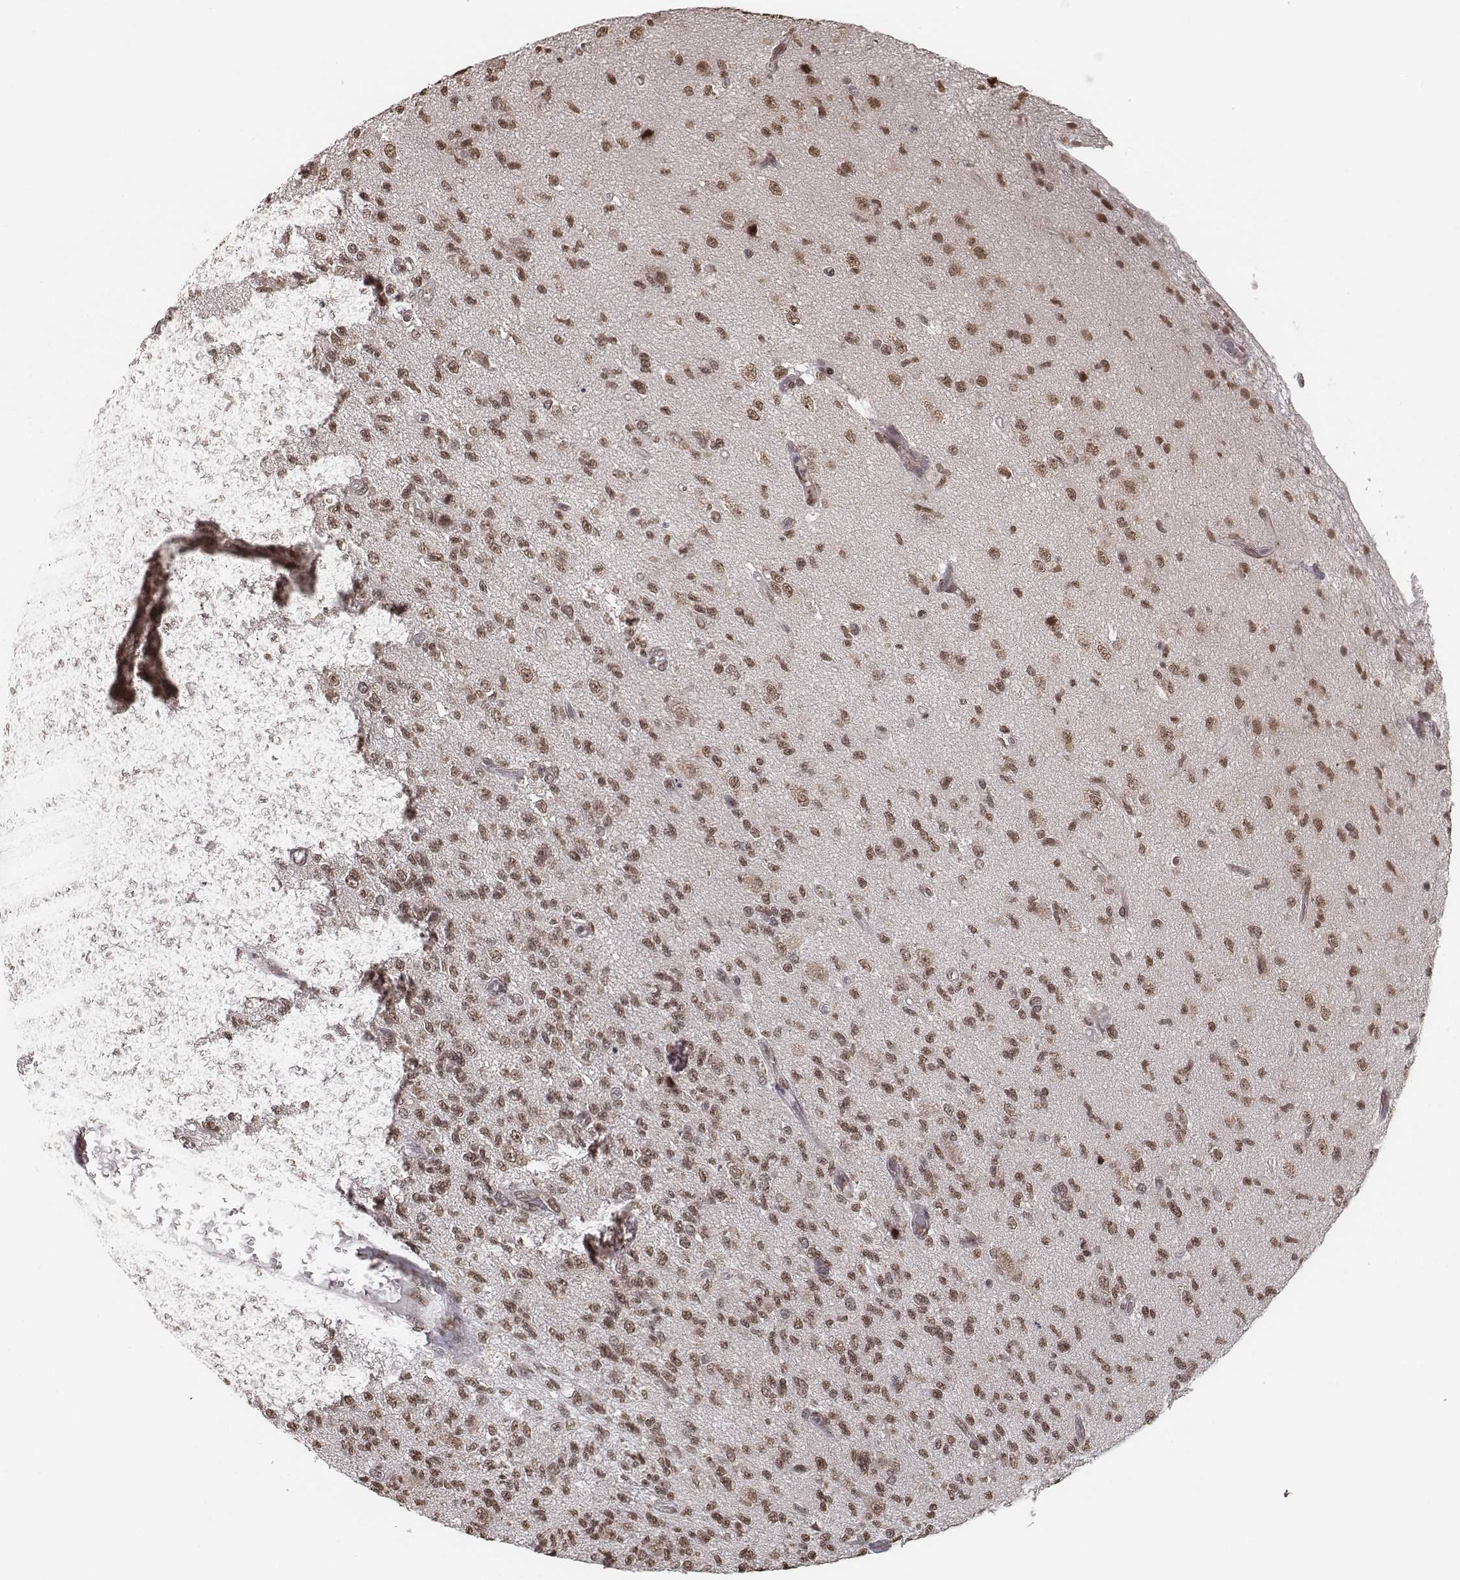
{"staining": {"intensity": "moderate", "quantity": ">75%", "location": "nuclear"}, "tissue": "glioma", "cell_type": "Tumor cells", "image_type": "cancer", "snomed": [{"axis": "morphology", "description": "Glioma, malignant, High grade"}, {"axis": "topography", "description": "Brain"}], "caption": "Human glioma stained with a brown dye displays moderate nuclear positive staining in about >75% of tumor cells.", "gene": "HMGA2", "patient": {"sex": "male", "age": 56}}